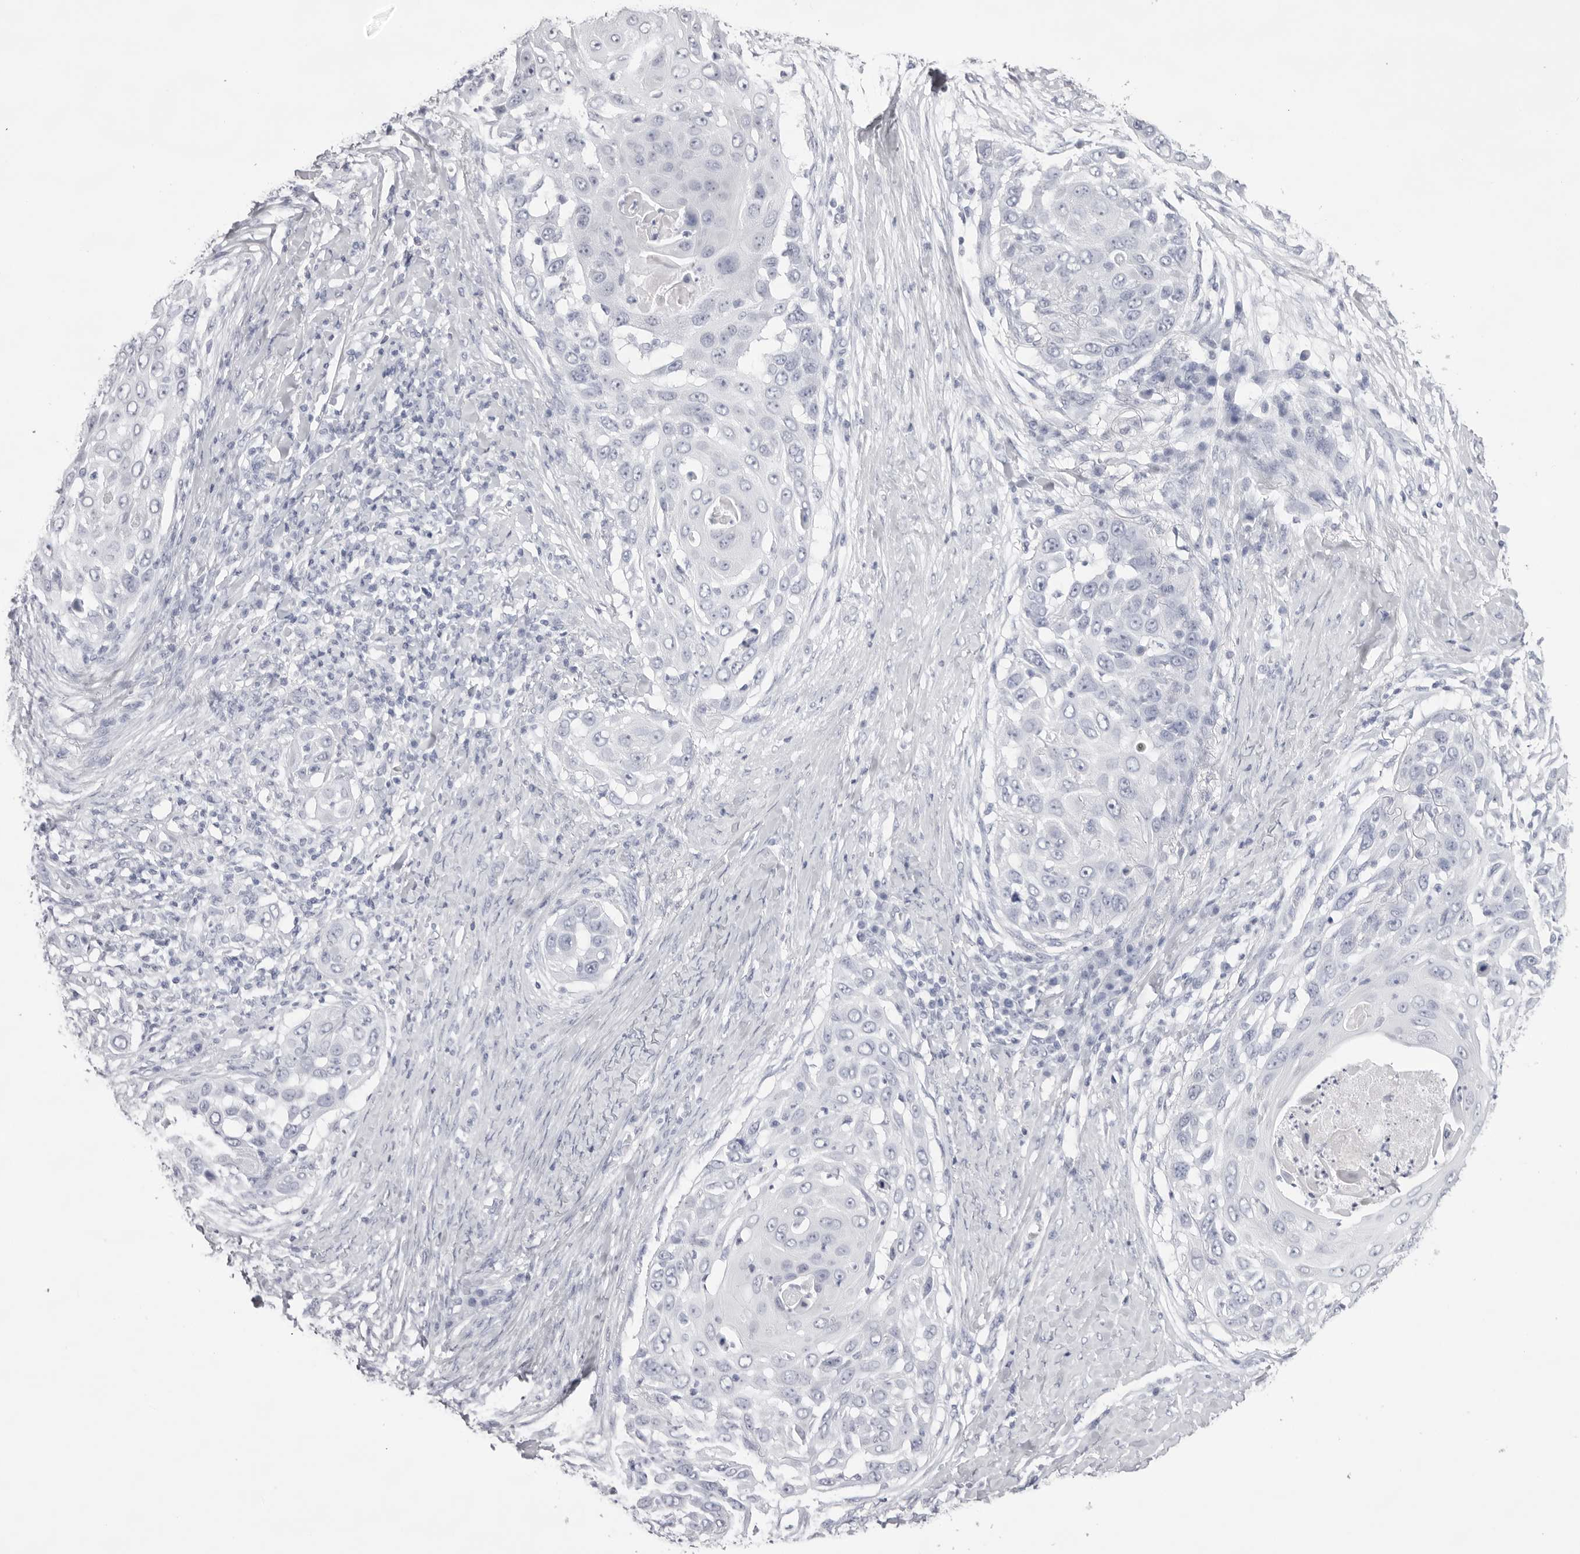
{"staining": {"intensity": "negative", "quantity": "none", "location": "none"}, "tissue": "skin cancer", "cell_type": "Tumor cells", "image_type": "cancer", "snomed": [{"axis": "morphology", "description": "Squamous cell carcinoma, NOS"}, {"axis": "topography", "description": "Skin"}], "caption": "IHC micrograph of neoplastic tissue: skin cancer stained with DAB (3,3'-diaminobenzidine) shows no significant protein staining in tumor cells. (DAB IHC visualized using brightfield microscopy, high magnification).", "gene": "TMOD4", "patient": {"sex": "female", "age": 44}}